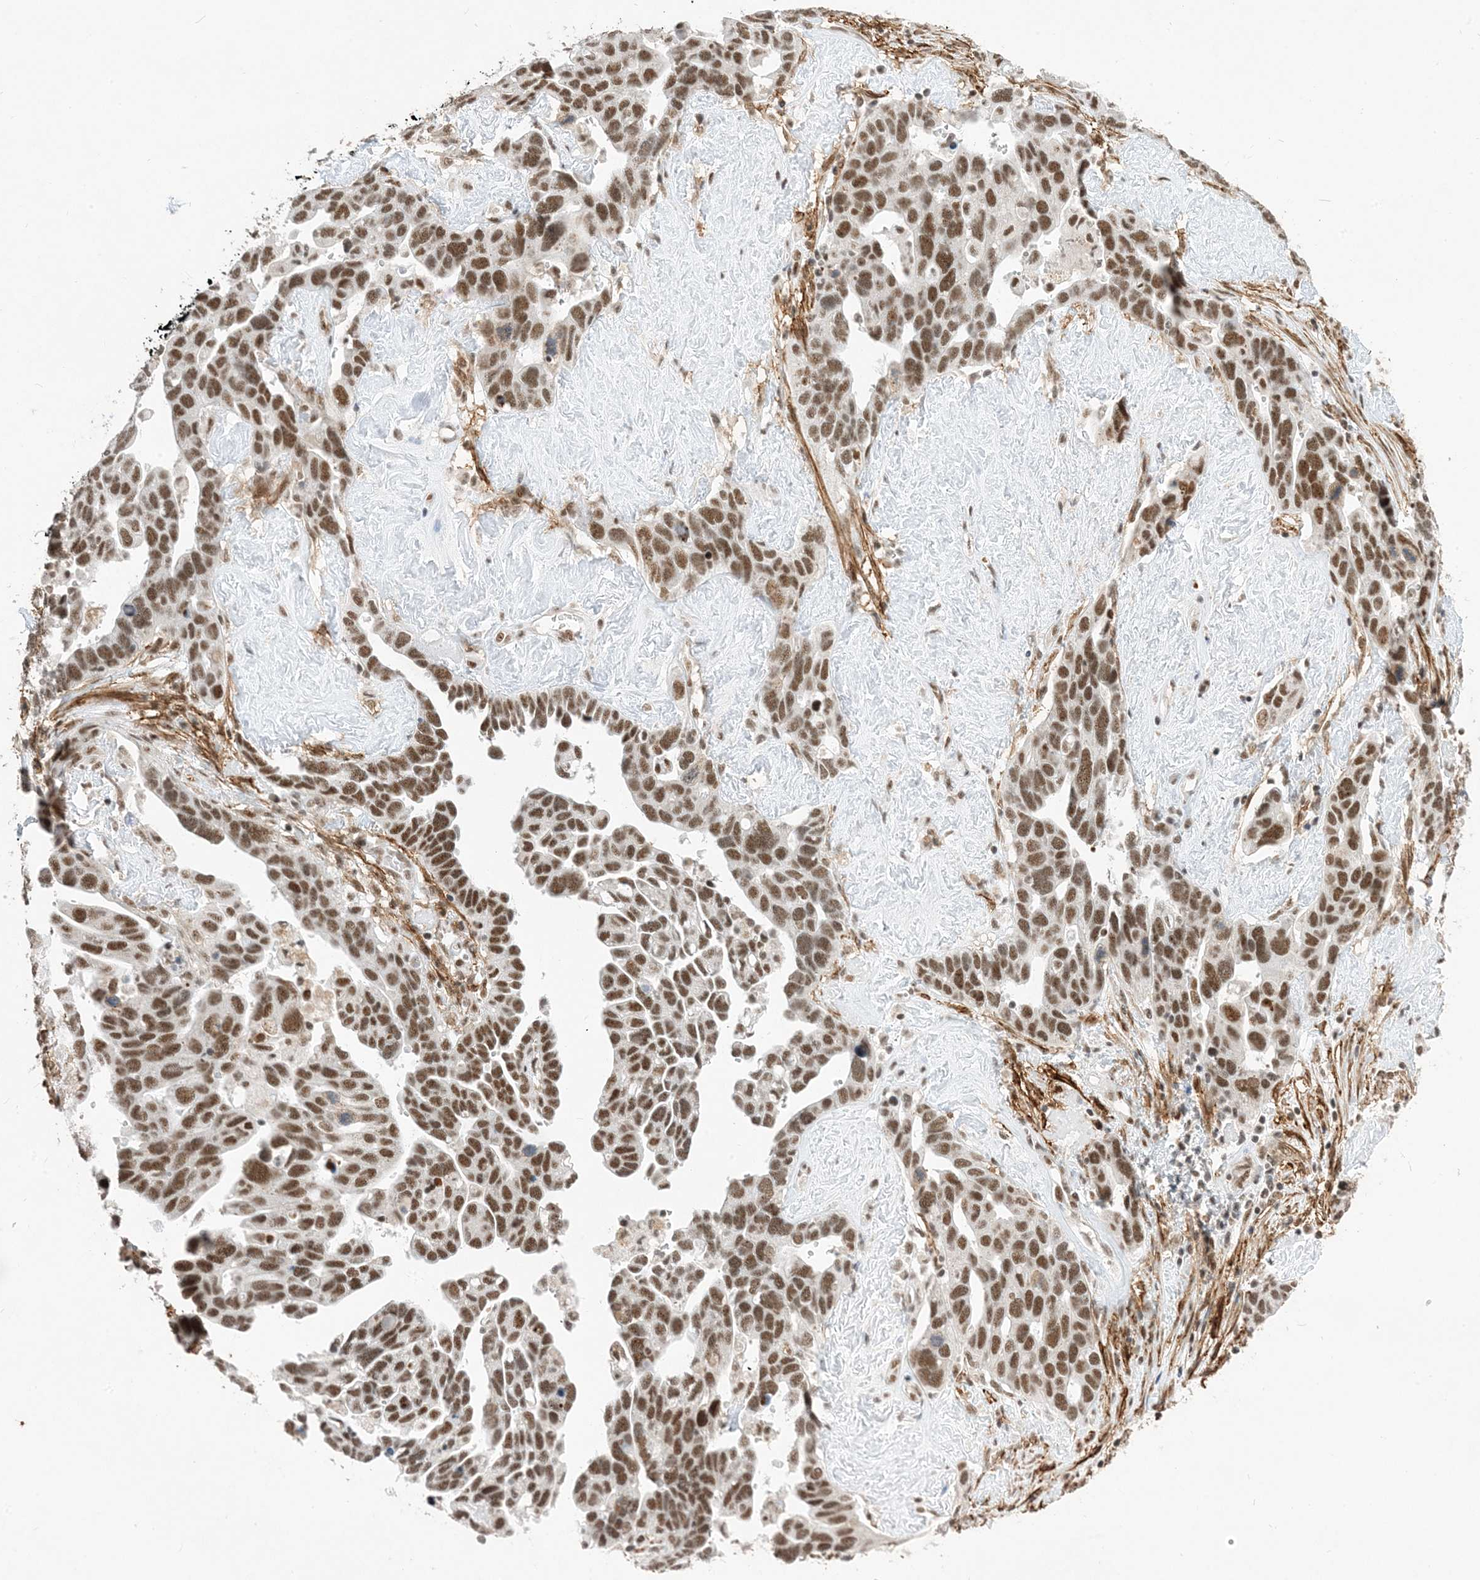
{"staining": {"intensity": "moderate", "quantity": ">75%", "location": "nuclear"}, "tissue": "ovarian cancer", "cell_type": "Tumor cells", "image_type": "cancer", "snomed": [{"axis": "morphology", "description": "Cystadenocarcinoma, serous, NOS"}, {"axis": "topography", "description": "Ovary"}], "caption": "Moderate nuclear staining for a protein is present in about >75% of tumor cells of ovarian cancer using immunohistochemistry.", "gene": "SF3A3", "patient": {"sex": "female", "age": 54}}